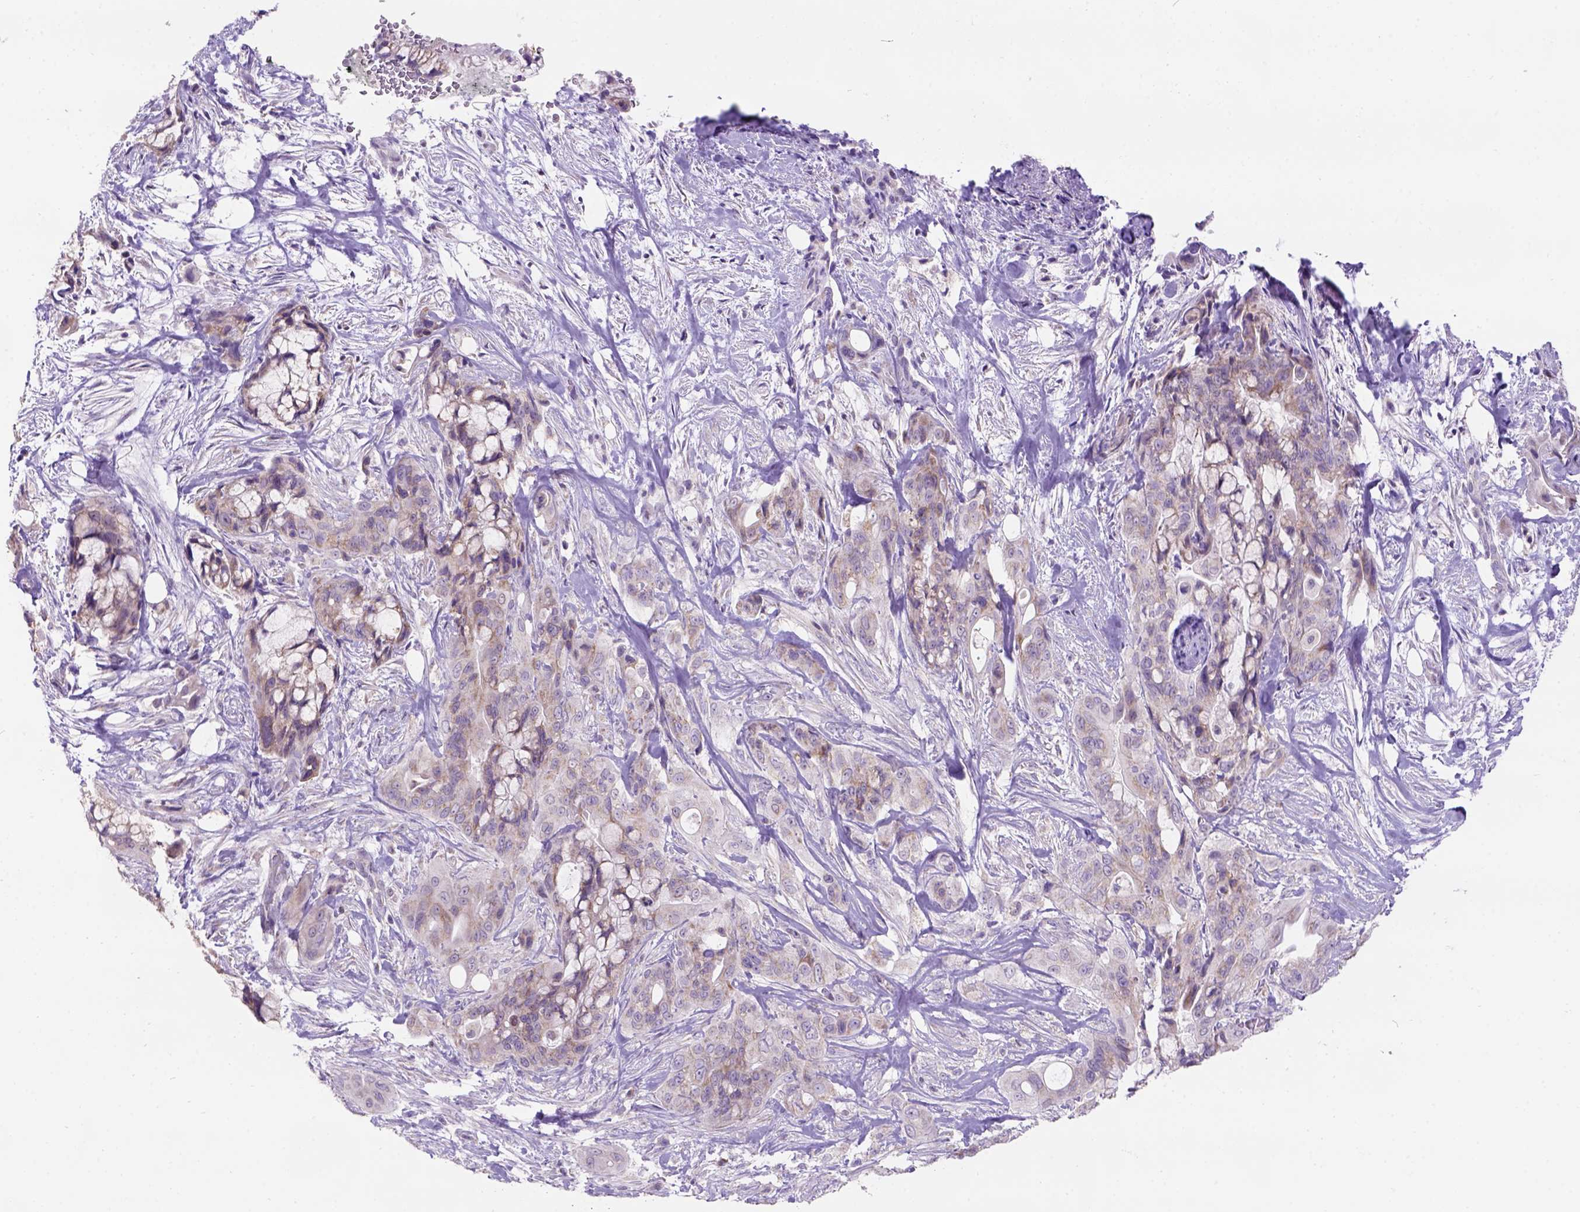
{"staining": {"intensity": "weak", "quantity": ">75%", "location": "cytoplasmic/membranous"}, "tissue": "pancreatic cancer", "cell_type": "Tumor cells", "image_type": "cancer", "snomed": [{"axis": "morphology", "description": "Adenocarcinoma, NOS"}, {"axis": "topography", "description": "Pancreas"}], "caption": "Pancreatic cancer (adenocarcinoma) stained for a protein (brown) displays weak cytoplasmic/membranous positive positivity in about >75% of tumor cells.", "gene": "L2HGDH", "patient": {"sex": "male", "age": 71}}